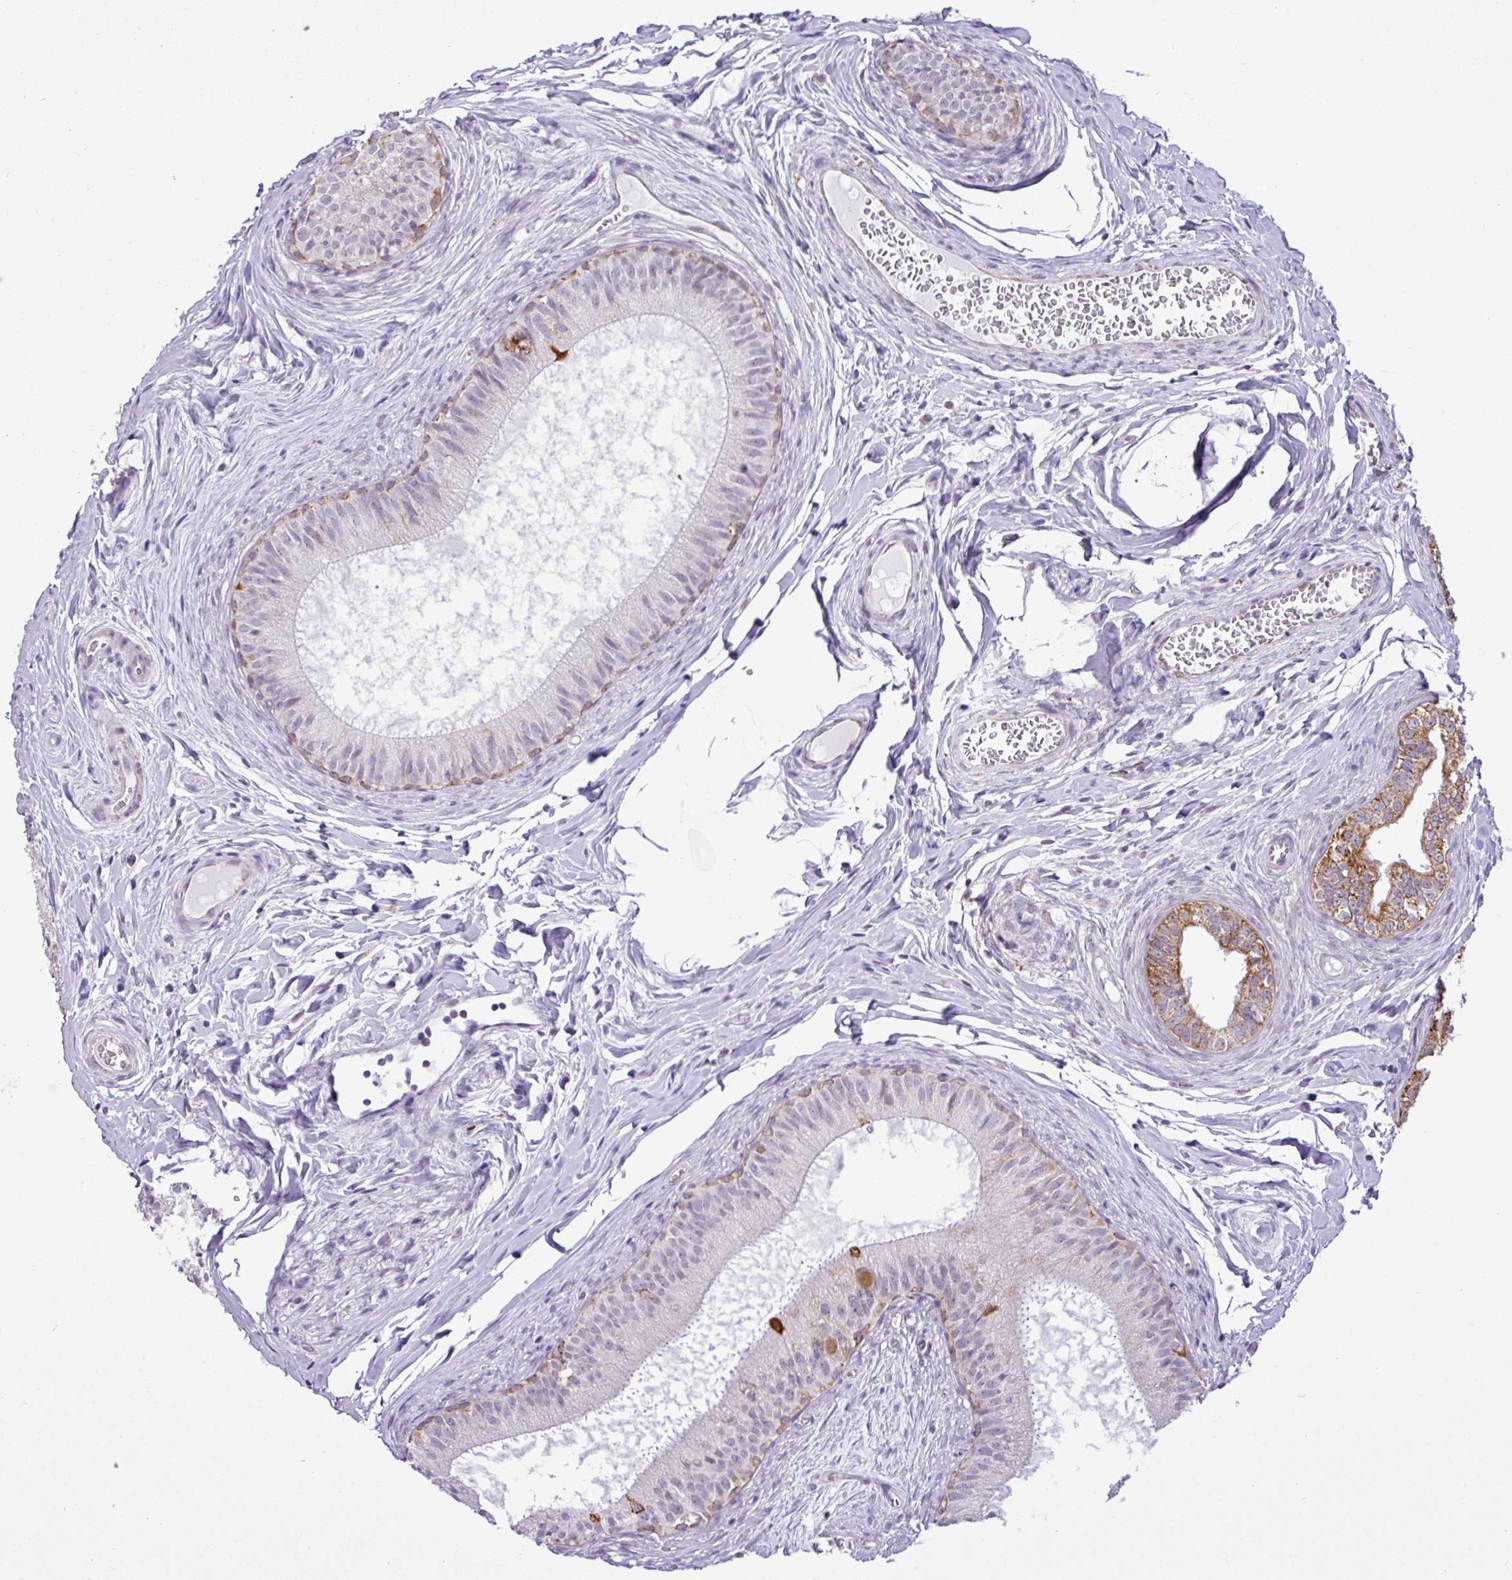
{"staining": {"intensity": "moderate", "quantity": "25%-75%", "location": "cytoplasmic/membranous"}, "tissue": "epididymis", "cell_type": "Glandular cells", "image_type": "normal", "snomed": [{"axis": "morphology", "description": "Normal tissue, NOS"}, {"axis": "topography", "description": "Epididymis"}], "caption": "Epididymis stained with DAB immunohistochemistry displays medium levels of moderate cytoplasmic/membranous expression in approximately 25%-75% of glandular cells.", "gene": "SGPP1", "patient": {"sex": "male", "age": 25}}